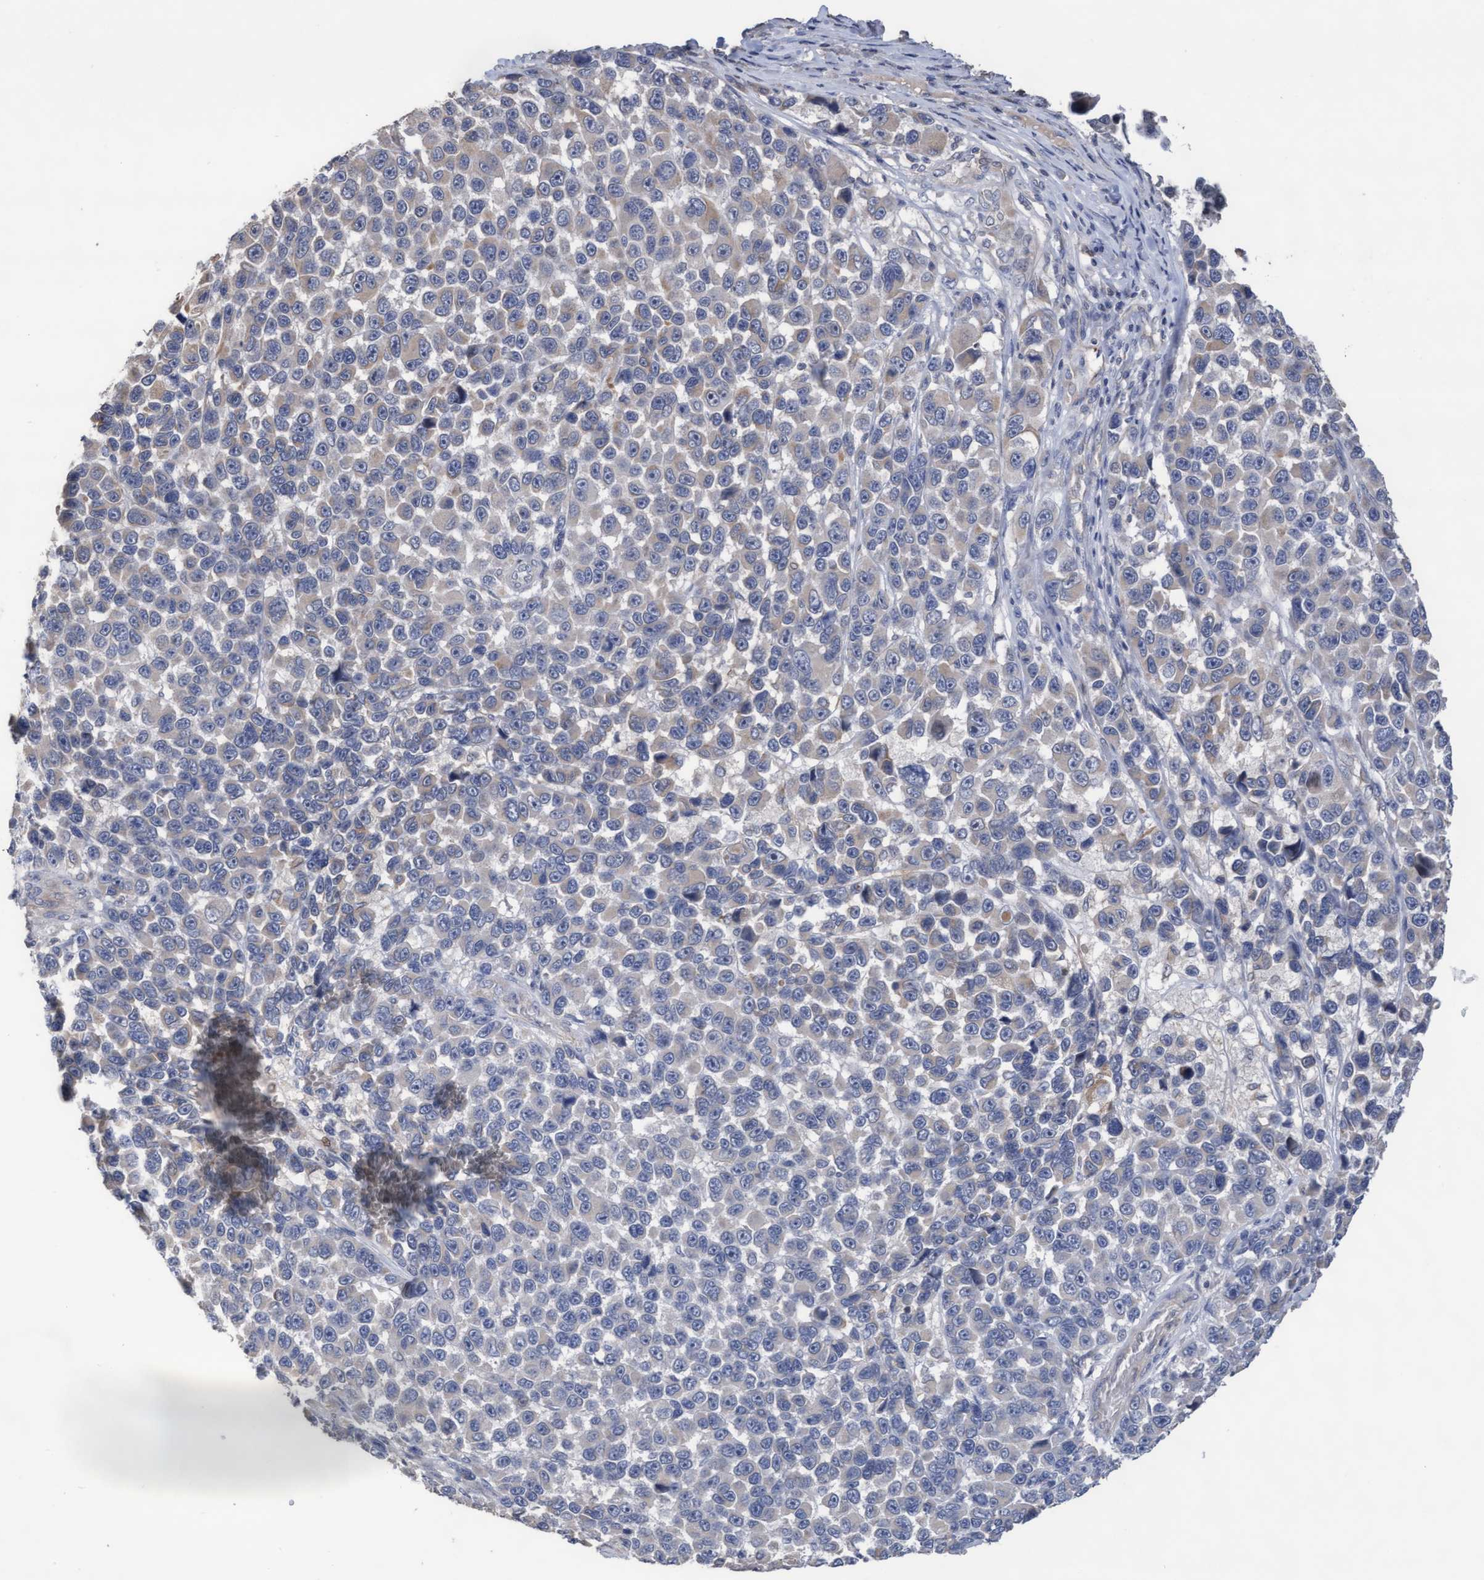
{"staining": {"intensity": "weak", "quantity": "<25%", "location": "cytoplasmic/membranous"}, "tissue": "melanoma", "cell_type": "Tumor cells", "image_type": "cancer", "snomed": [{"axis": "morphology", "description": "Malignant melanoma, NOS"}, {"axis": "topography", "description": "Skin"}], "caption": "High power microscopy image of an immunohistochemistry (IHC) image of melanoma, revealing no significant positivity in tumor cells.", "gene": "KRT24", "patient": {"sex": "male", "age": 53}}